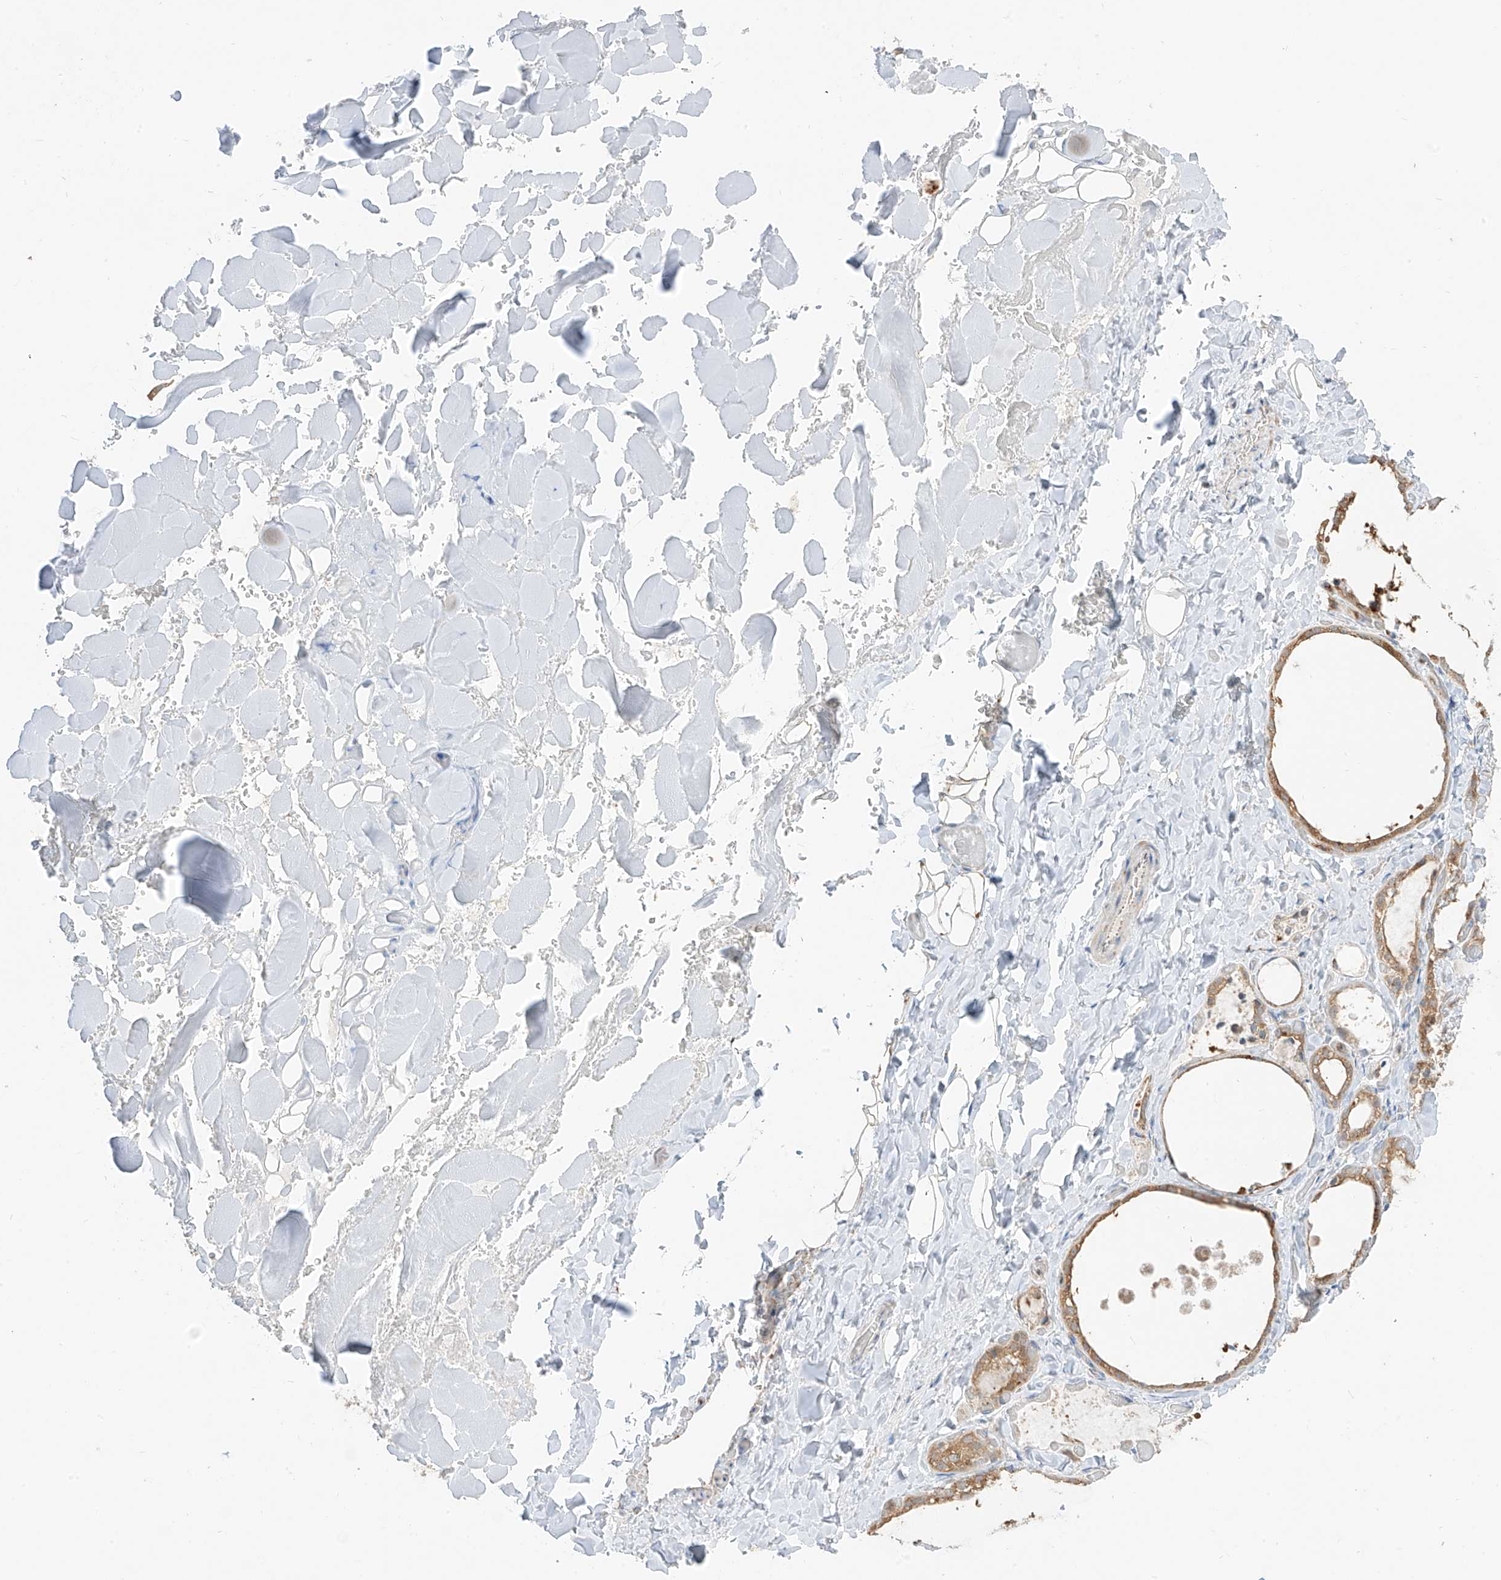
{"staining": {"intensity": "moderate", "quantity": ">75%", "location": "cytoplasmic/membranous"}, "tissue": "thyroid gland", "cell_type": "Glandular cells", "image_type": "normal", "snomed": [{"axis": "morphology", "description": "Normal tissue, NOS"}, {"axis": "topography", "description": "Thyroid gland"}], "caption": "Immunohistochemical staining of benign thyroid gland exhibits >75% levels of moderate cytoplasmic/membranous protein positivity in approximately >75% of glandular cells. (Brightfield microscopy of DAB IHC at high magnification).", "gene": "ETHE1", "patient": {"sex": "female", "age": 44}}